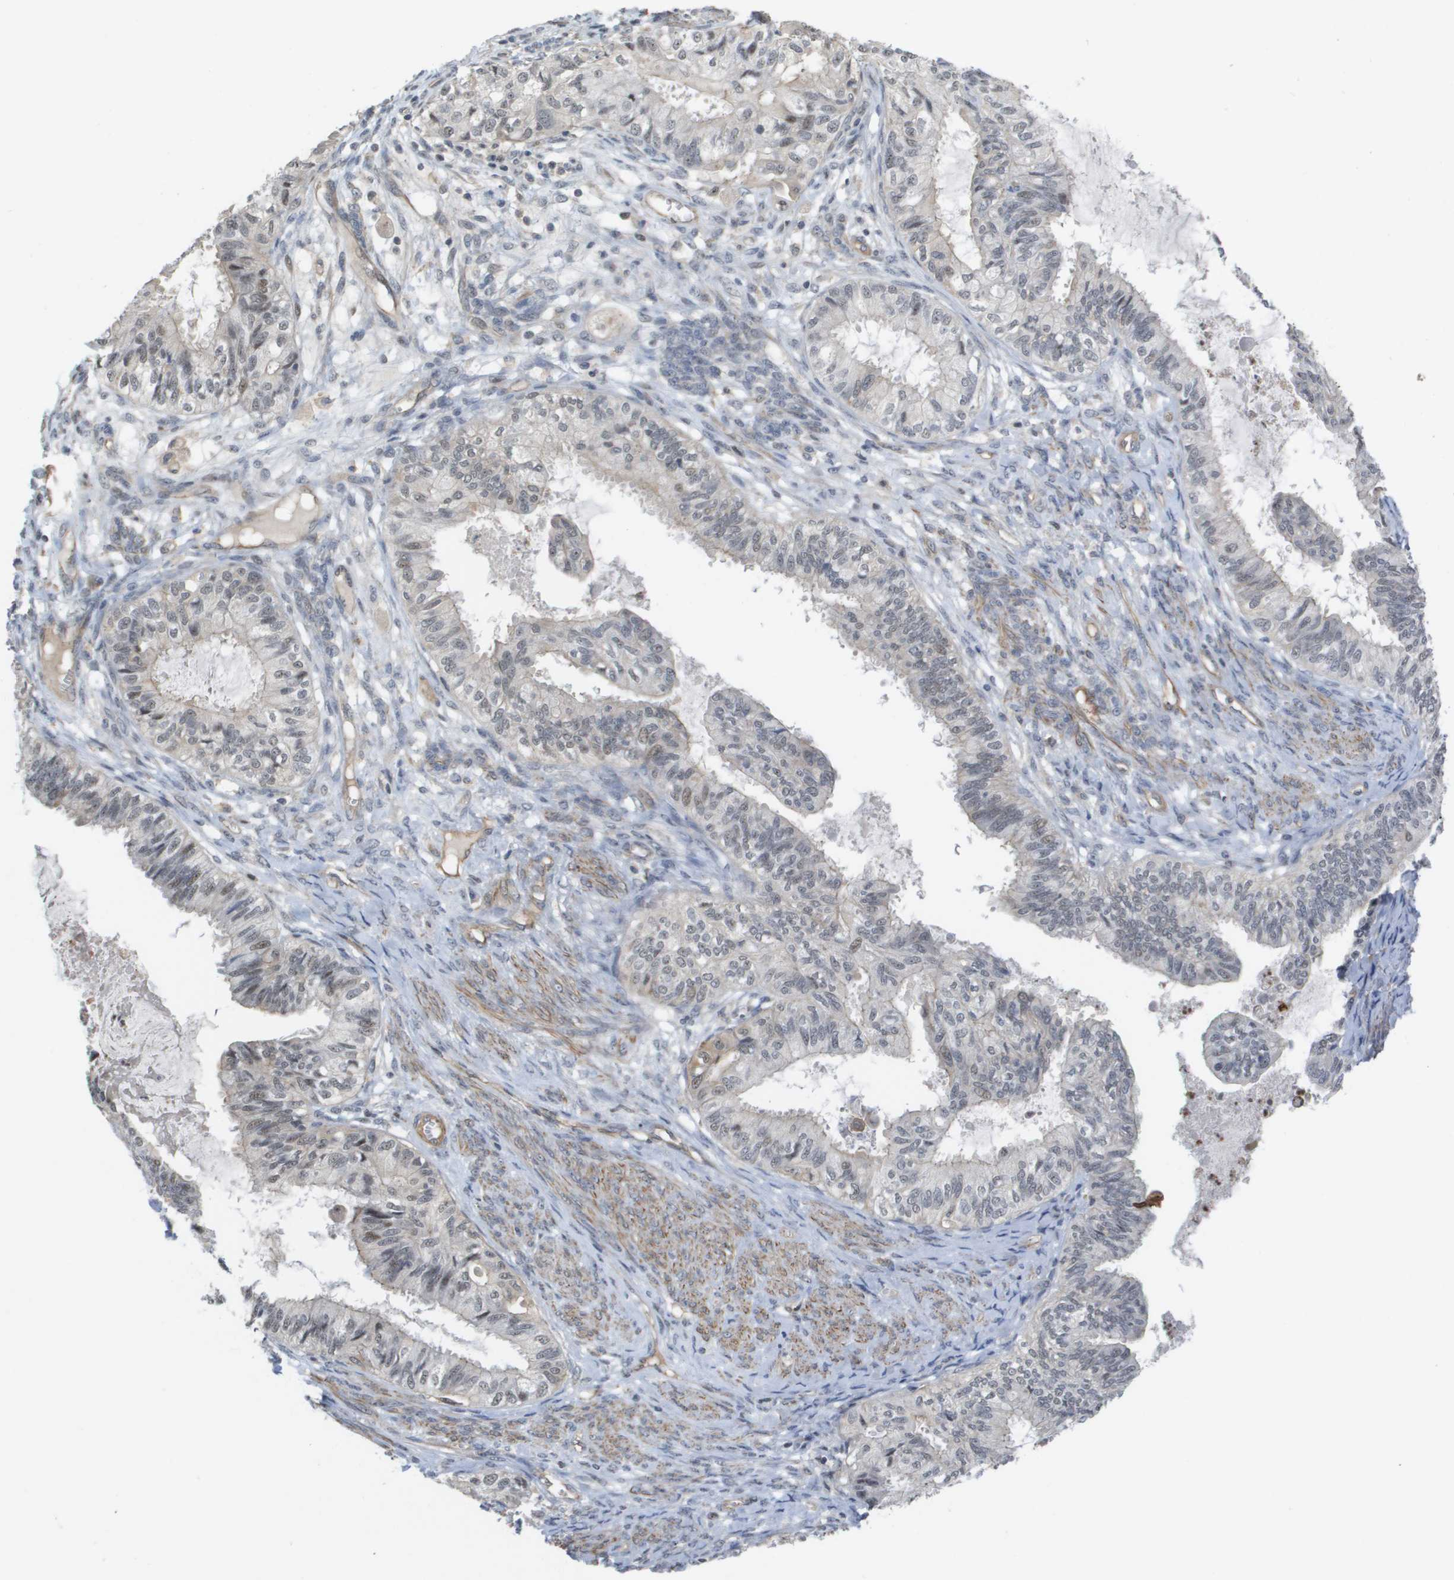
{"staining": {"intensity": "weak", "quantity": "<25%", "location": "nuclear"}, "tissue": "cervical cancer", "cell_type": "Tumor cells", "image_type": "cancer", "snomed": [{"axis": "morphology", "description": "Normal tissue, NOS"}, {"axis": "morphology", "description": "Adenocarcinoma, NOS"}, {"axis": "topography", "description": "Cervix"}, {"axis": "topography", "description": "Endometrium"}], "caption": "This is an immunohistochemistry image of cervical cancer (adenocarcinoma). There is no staining in tumor cells.", "gene": "RNF112", "patient": {"sex": "female", "age": 86}}